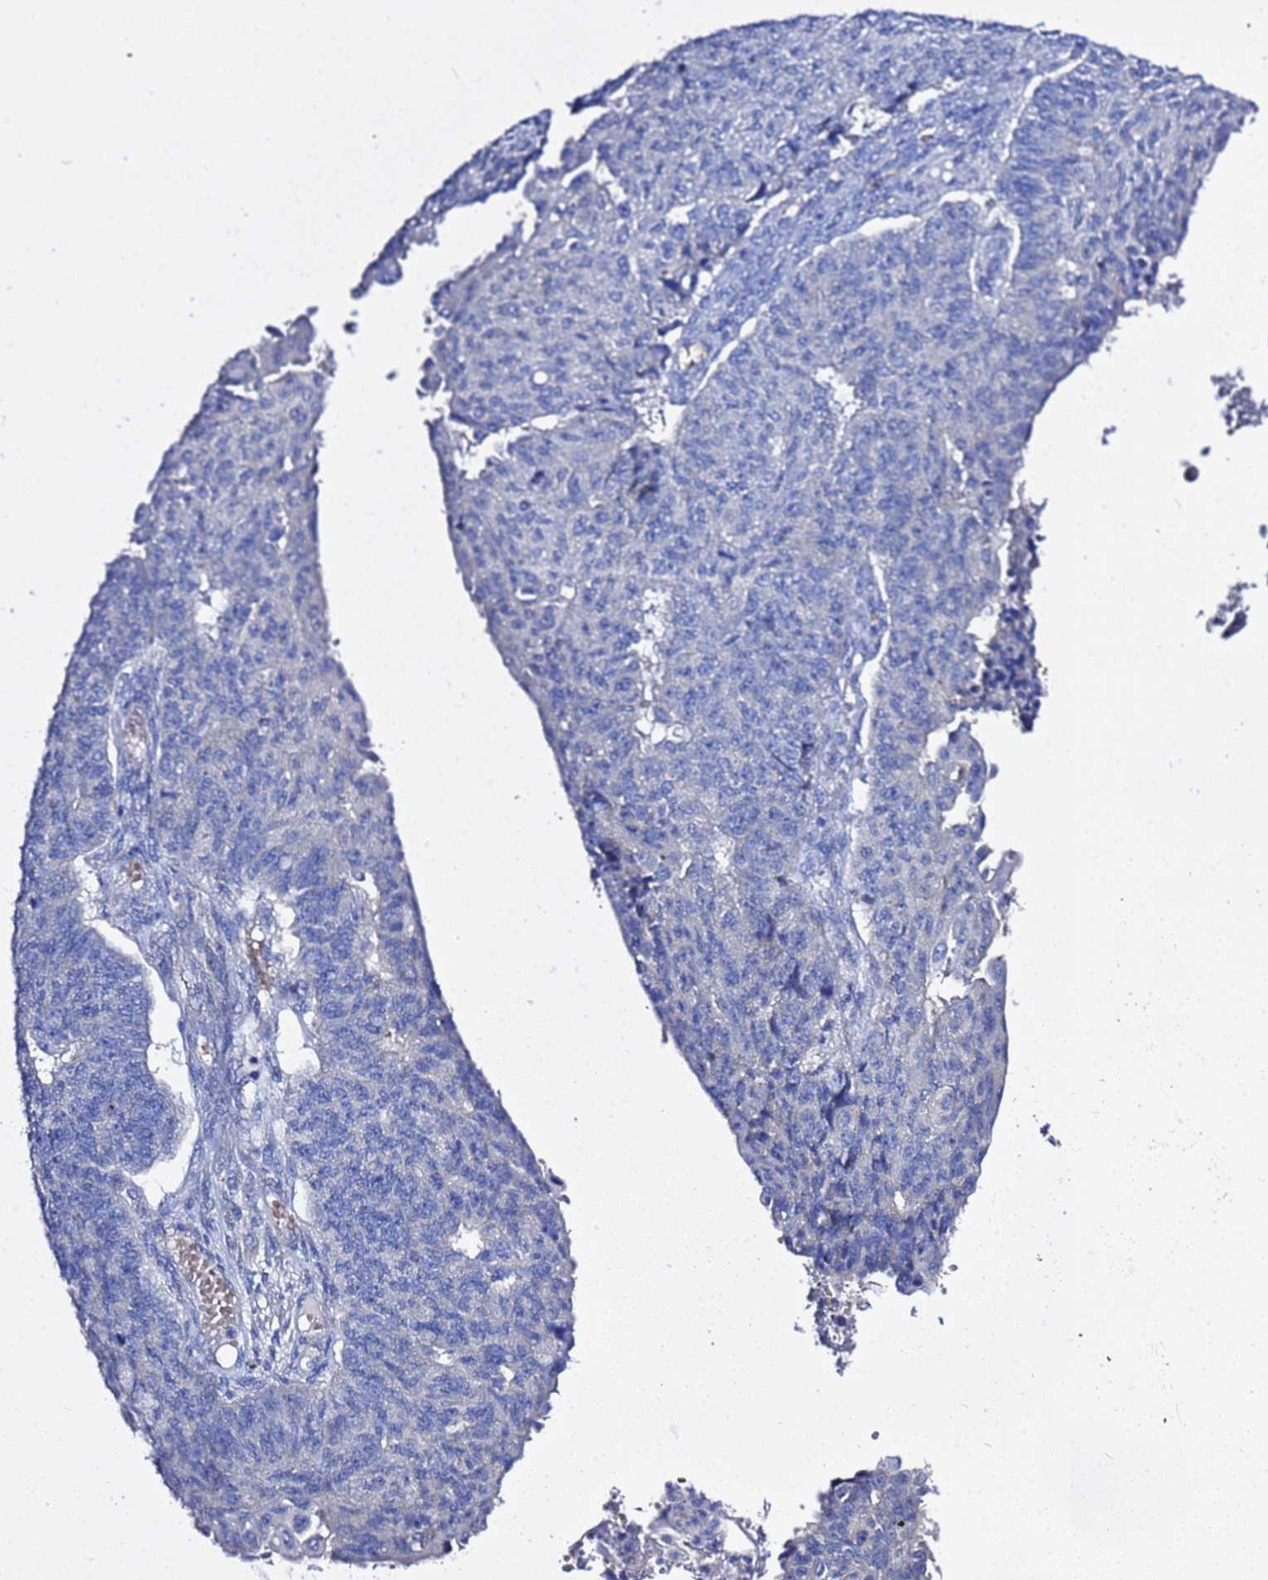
{"staining": {"intensity": "negative", "quantity": "none", "location": "none"}, "tissue": "endometrial cancer", "cell_type": "Tumor cells", "image_type": "cancer", "snomed": [{"axis": "morphology", "description": "Adenocarcinoma, NOS"}, {"axis": "topography", "description": "Endometrium"}], "caption": "Immunohistochemistry micrograph of adenocarcinoma (endometrial) stained for a protein (brown), which demonstrates no expression in tumor cells.", "gene": "USP18", "patient": {"sex": "female", "age": 32}}